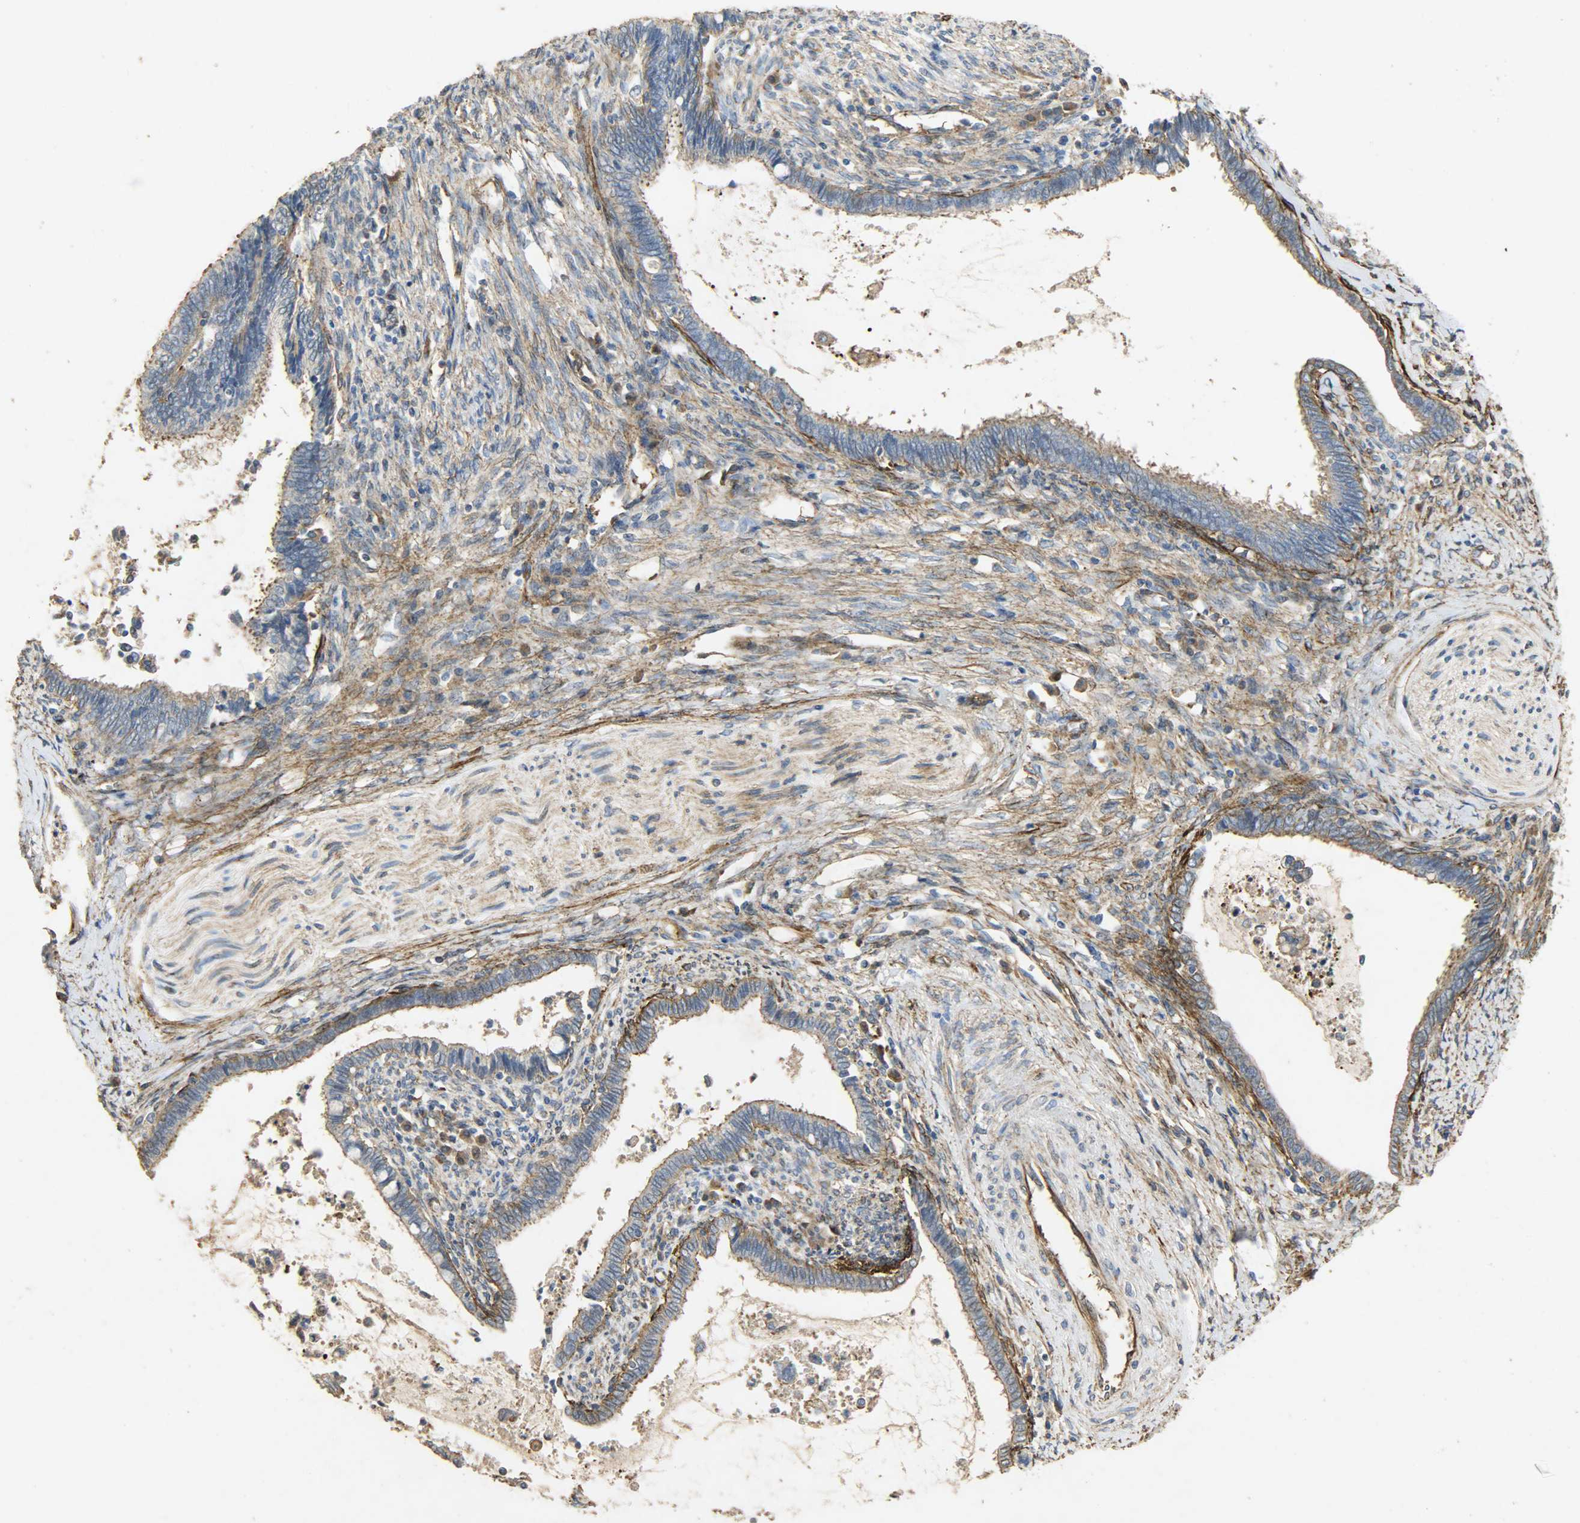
{"staining": {"intensity": "weak", "quantity": ">75%", "location": "cytoplasmic/membranous"}, "tissue": "cervical cancer", "cell_type": "Tumor cells", "image_type": "cancer", "snomed": [{"axis": "morphology", "description": "Adenocarcinoma, NOS"}, {"axis": "topography", "description": "Cervix"}], "caption": "Weak cytoplasmic/membranous positivity is seen in approximately >75% of tumor cells in cervical cancer (adenocarcinoma).", "gene": "TPM4", "patient": {"sex": "female", "age": 44}}